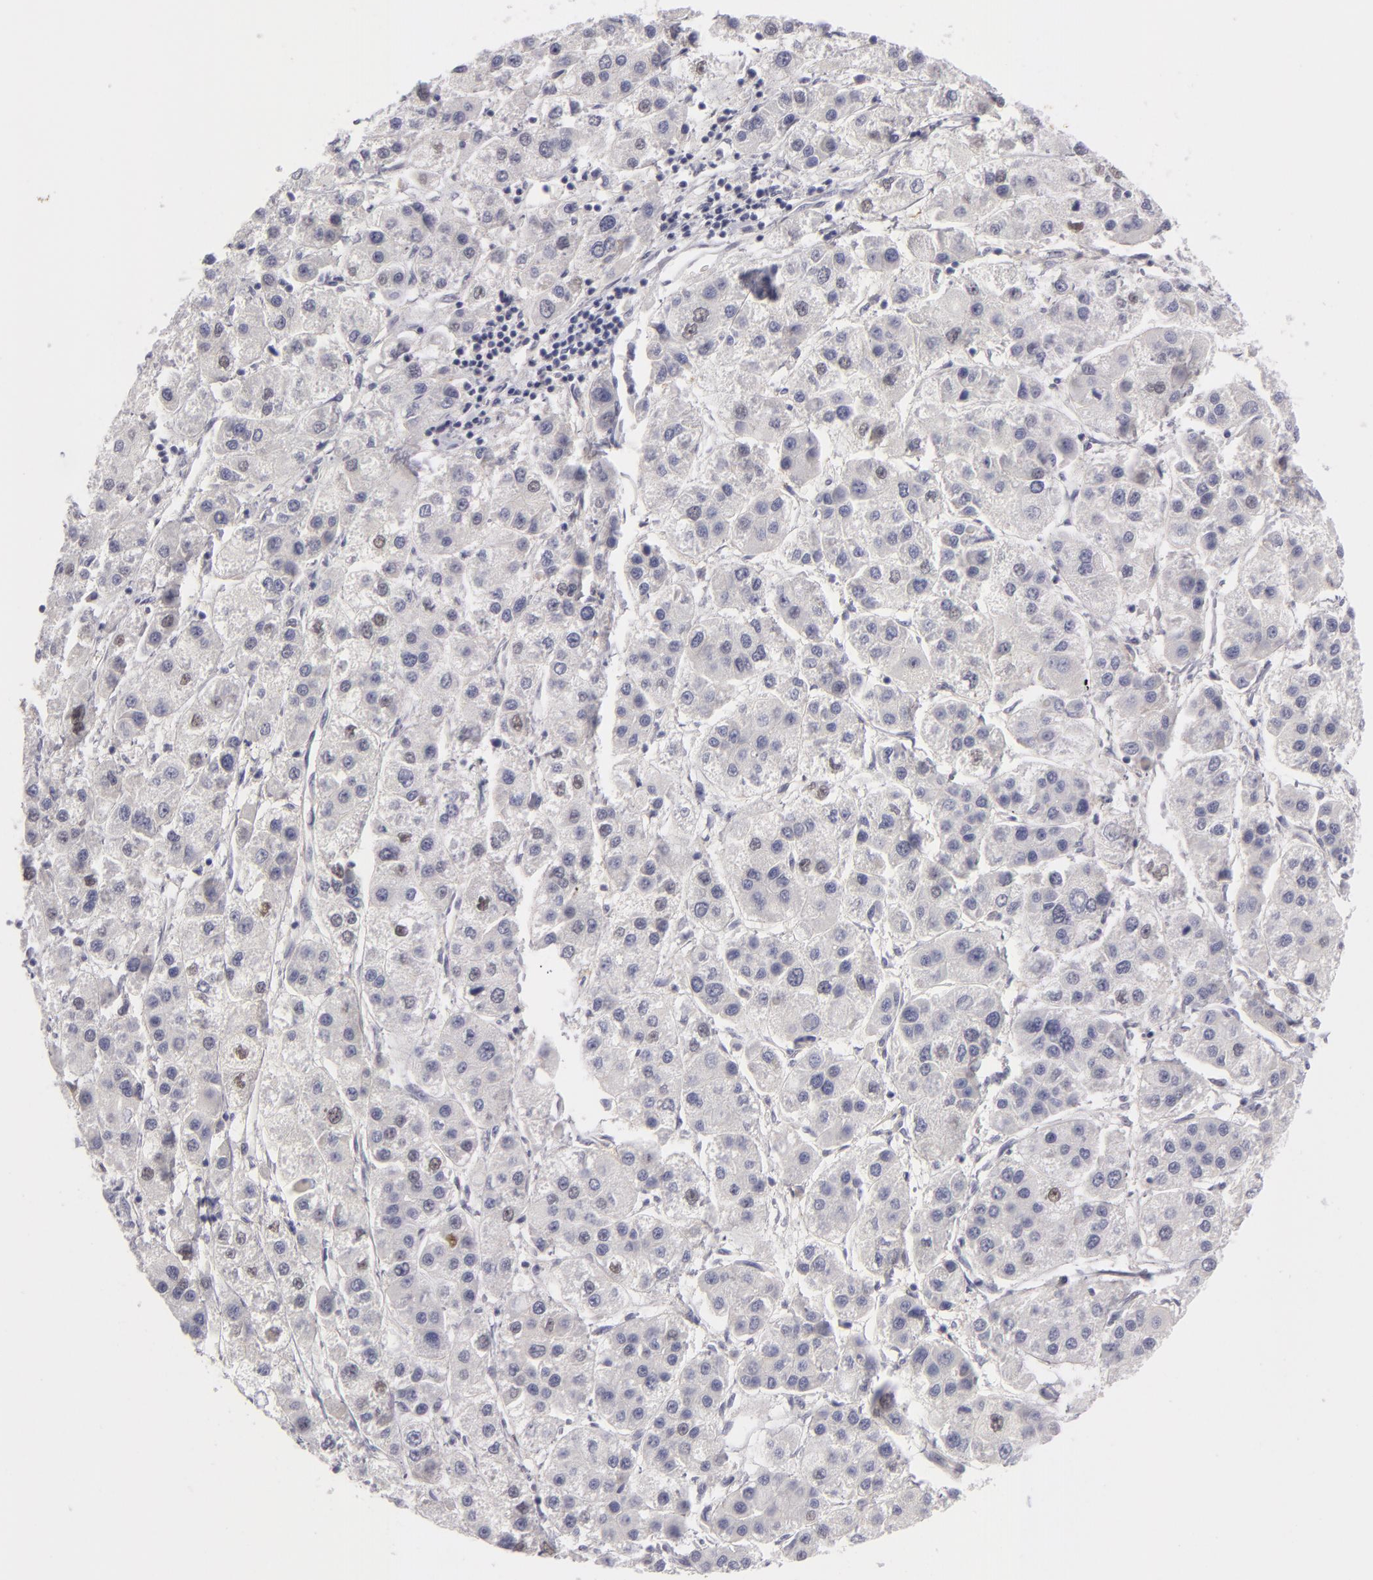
{"staining": {"intensity": "negative", "quantity": "none", "location": "none"}, "tissue": "liver cancer", "cell_type": "Tumor cells", "image_type": "cancer", "snomed": [{"axis": "morphology", "description": "Carcinoma, Hepatocellular, NOS"}, {"axis": "topography", "description": "Liver"}], "caption": "High power microscopy photomicrograph of an IHC image of liver hepatocellular carcinoma, revealing no significant expression in tumor cells.", "gene": "NLGN4X", "patient": {"sex": "female", "age": 85}}